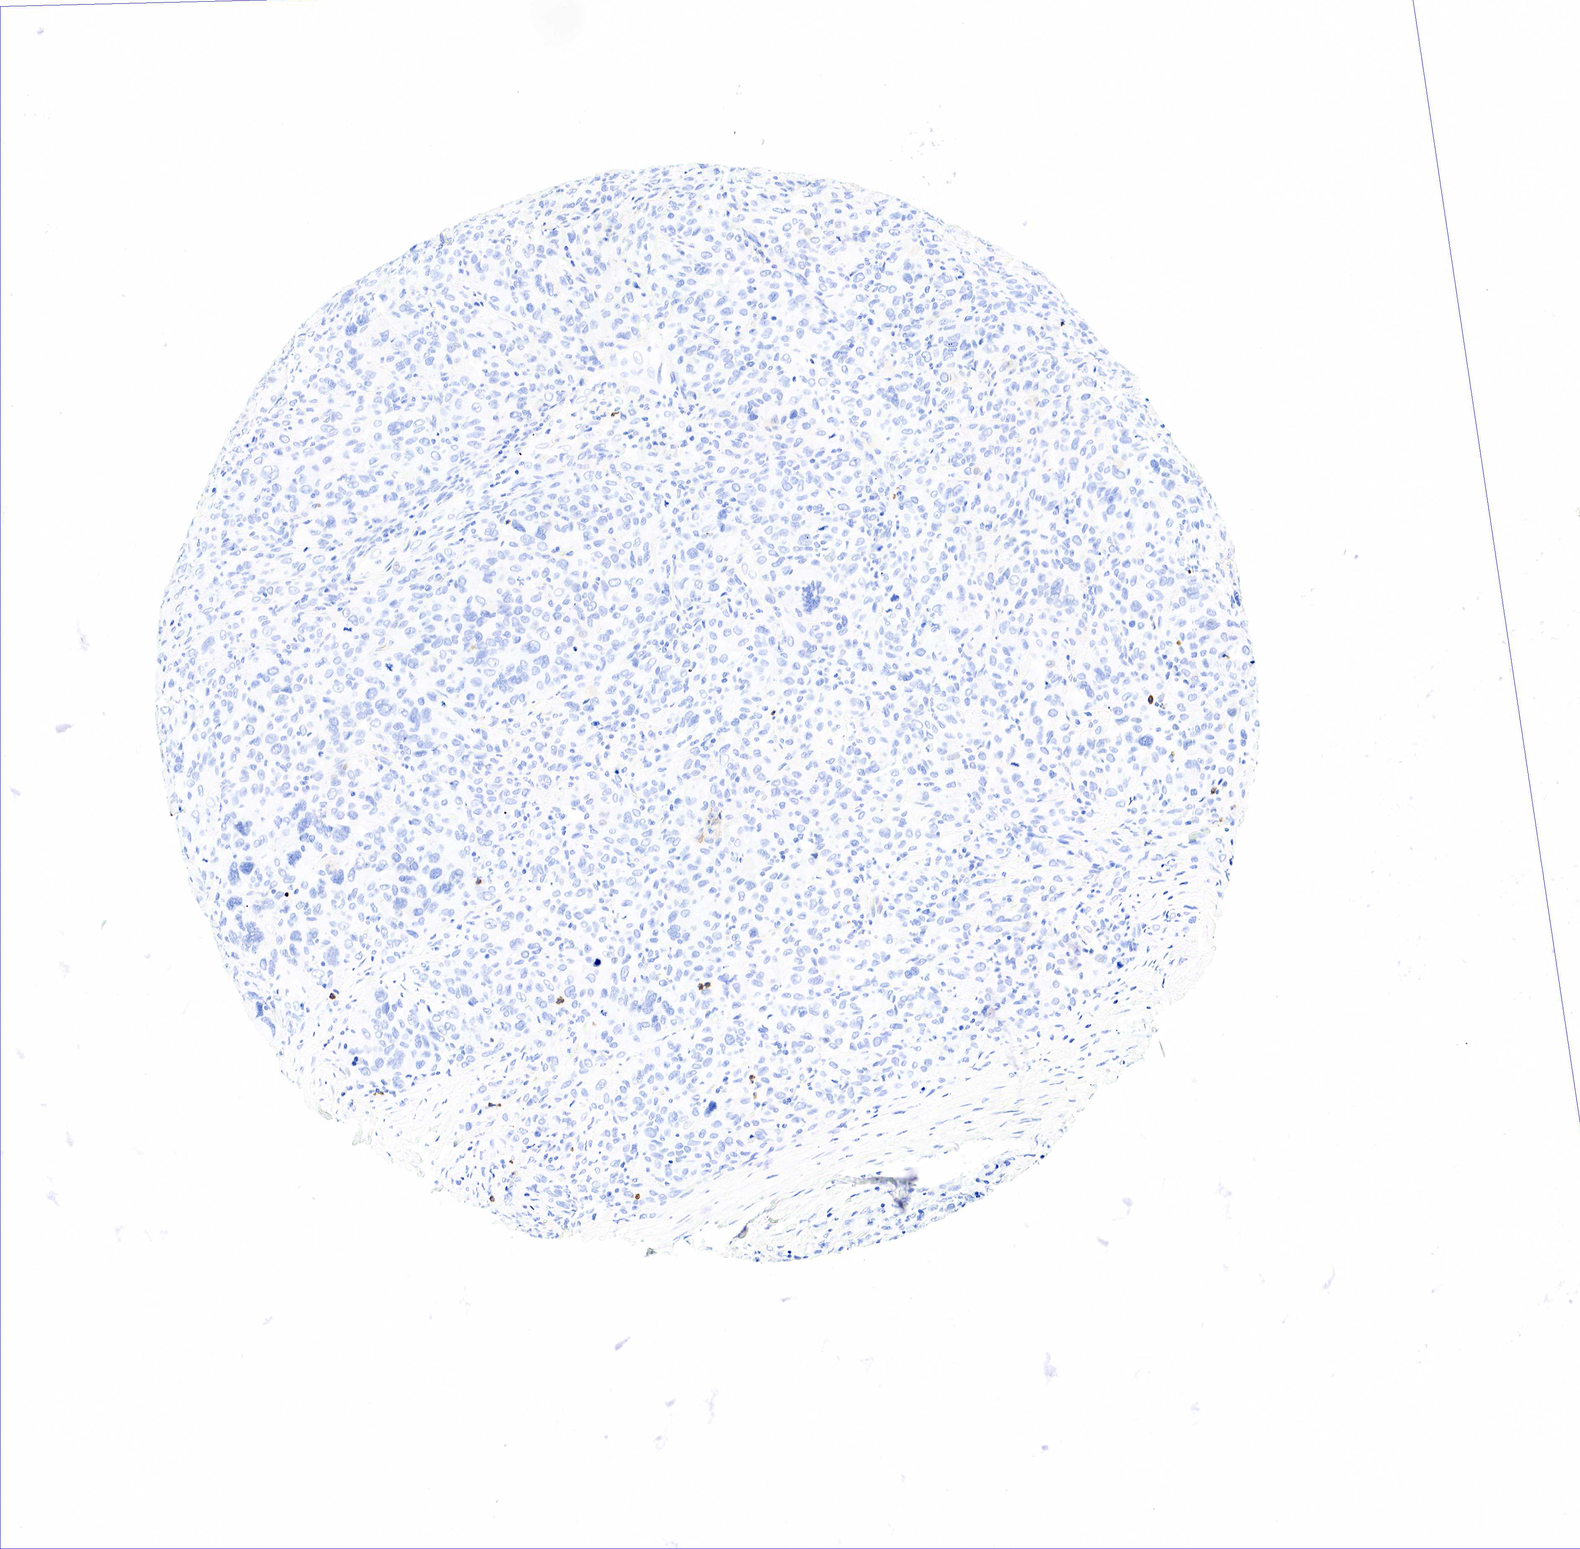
{"staining": {"intensity": "negative", "quantity": "none", "location": "none"}, "tissue": "melanoma", "cell_type": "Tumor cells", "image_type": "cancer", "snomed": [{"axis": "morphology", "description": "Malignant melanoma, Metastatic site"}, {"axis": "topography", "description": "Skin"}], "caption": "High power microscopy micrograph of an immunohistochemistry image of melanoma, revealing no significant staining in tumor cells. (IHC, brightfield microscopy, high magnification).", "gene": "FUT4", "patient": {"sex": "male", "age": 32}}